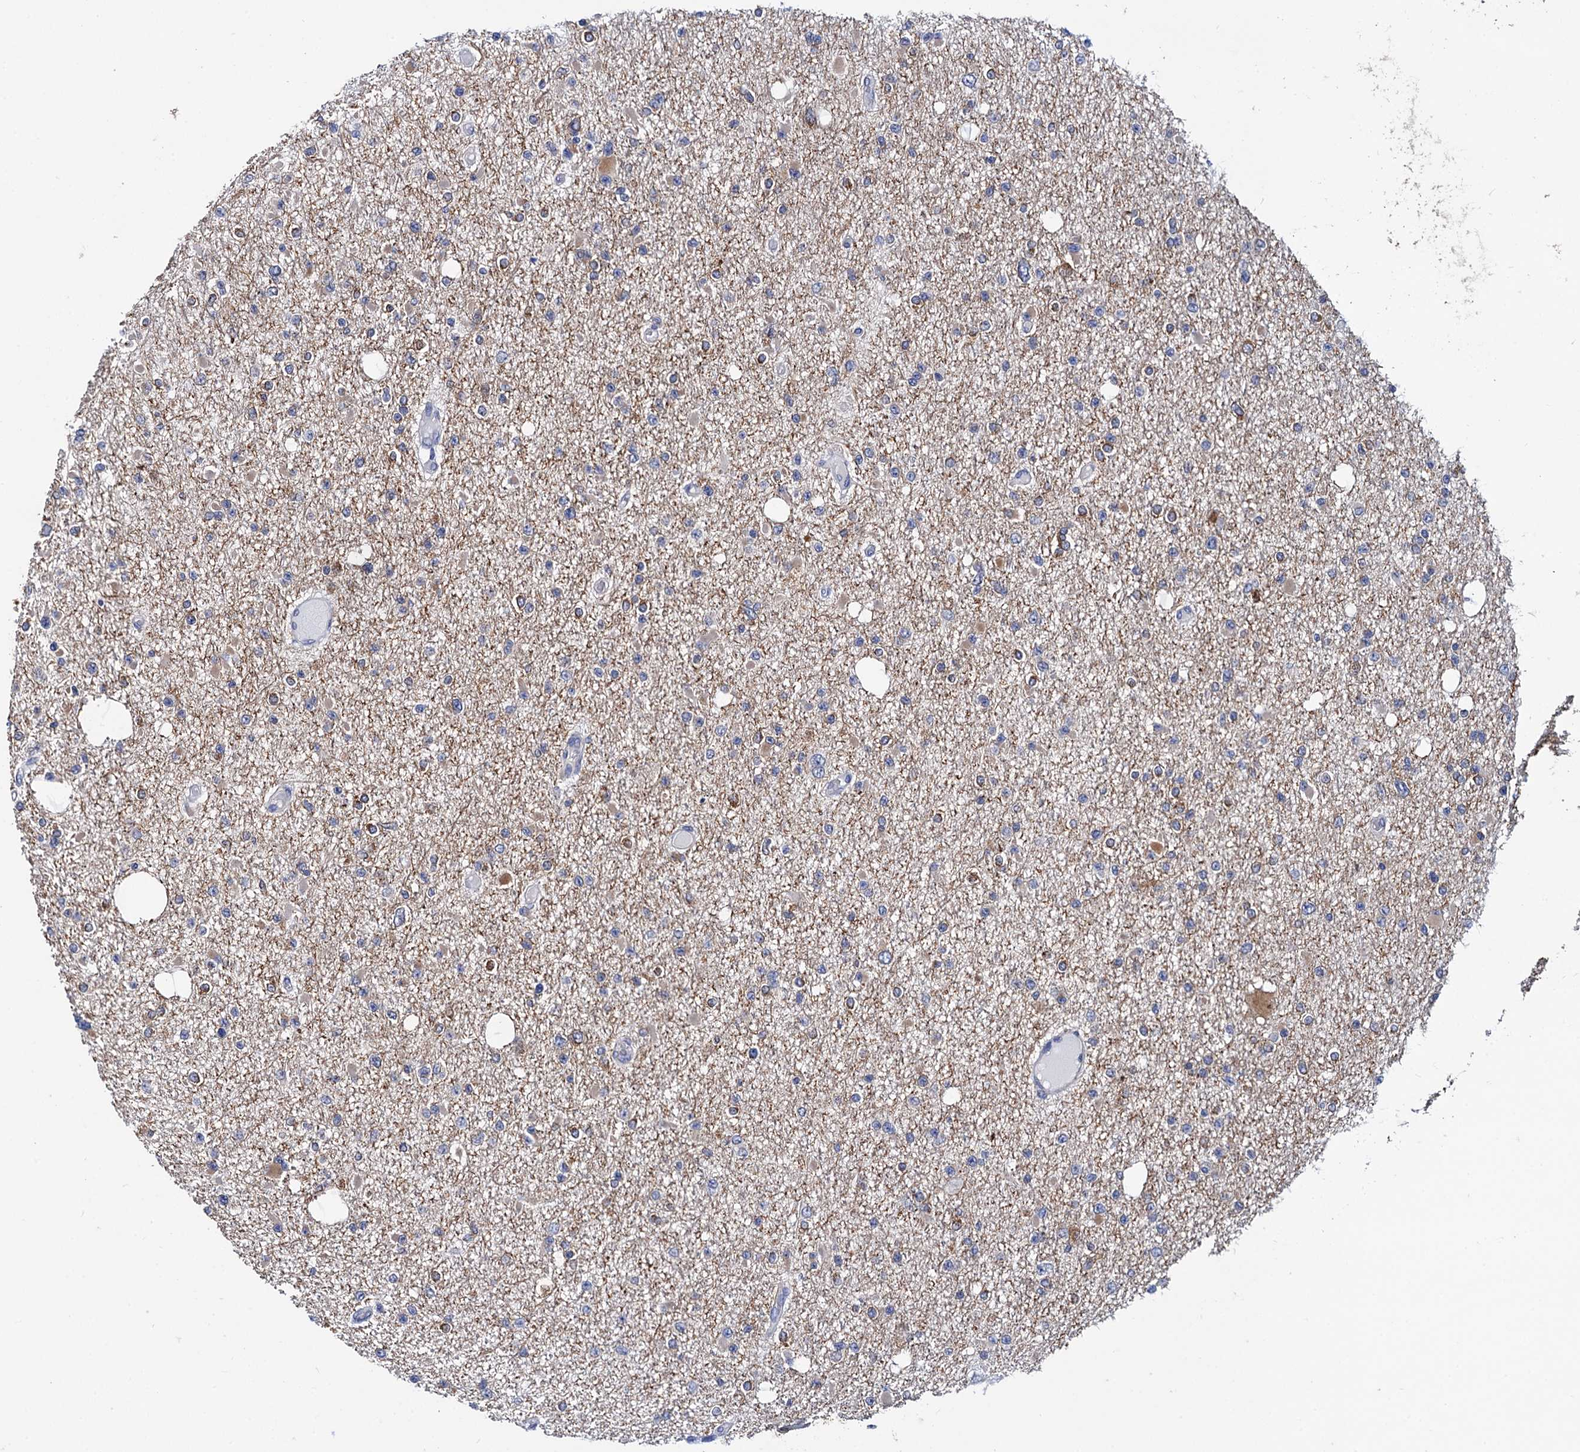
{"staining": {"intensity": "weak", "quantity": "<25%", "location": "cytoplasmic/membranous"}, "tissue": "glioma", "cell_type": "Tumor cells", "image_type": "cancer", "snomed": [{"axis": "morphology", "description": "Glioma, malignant, Low grade"}, {"axis": "topography", "description": "Brain"}], "caption": "Protein analysis of glioma demonstrates no significant expression in tumor cells. Nuclei are stained in blue.", "gene": "ZDHHC18", "patient": {"sex": "female", "age": 22}}